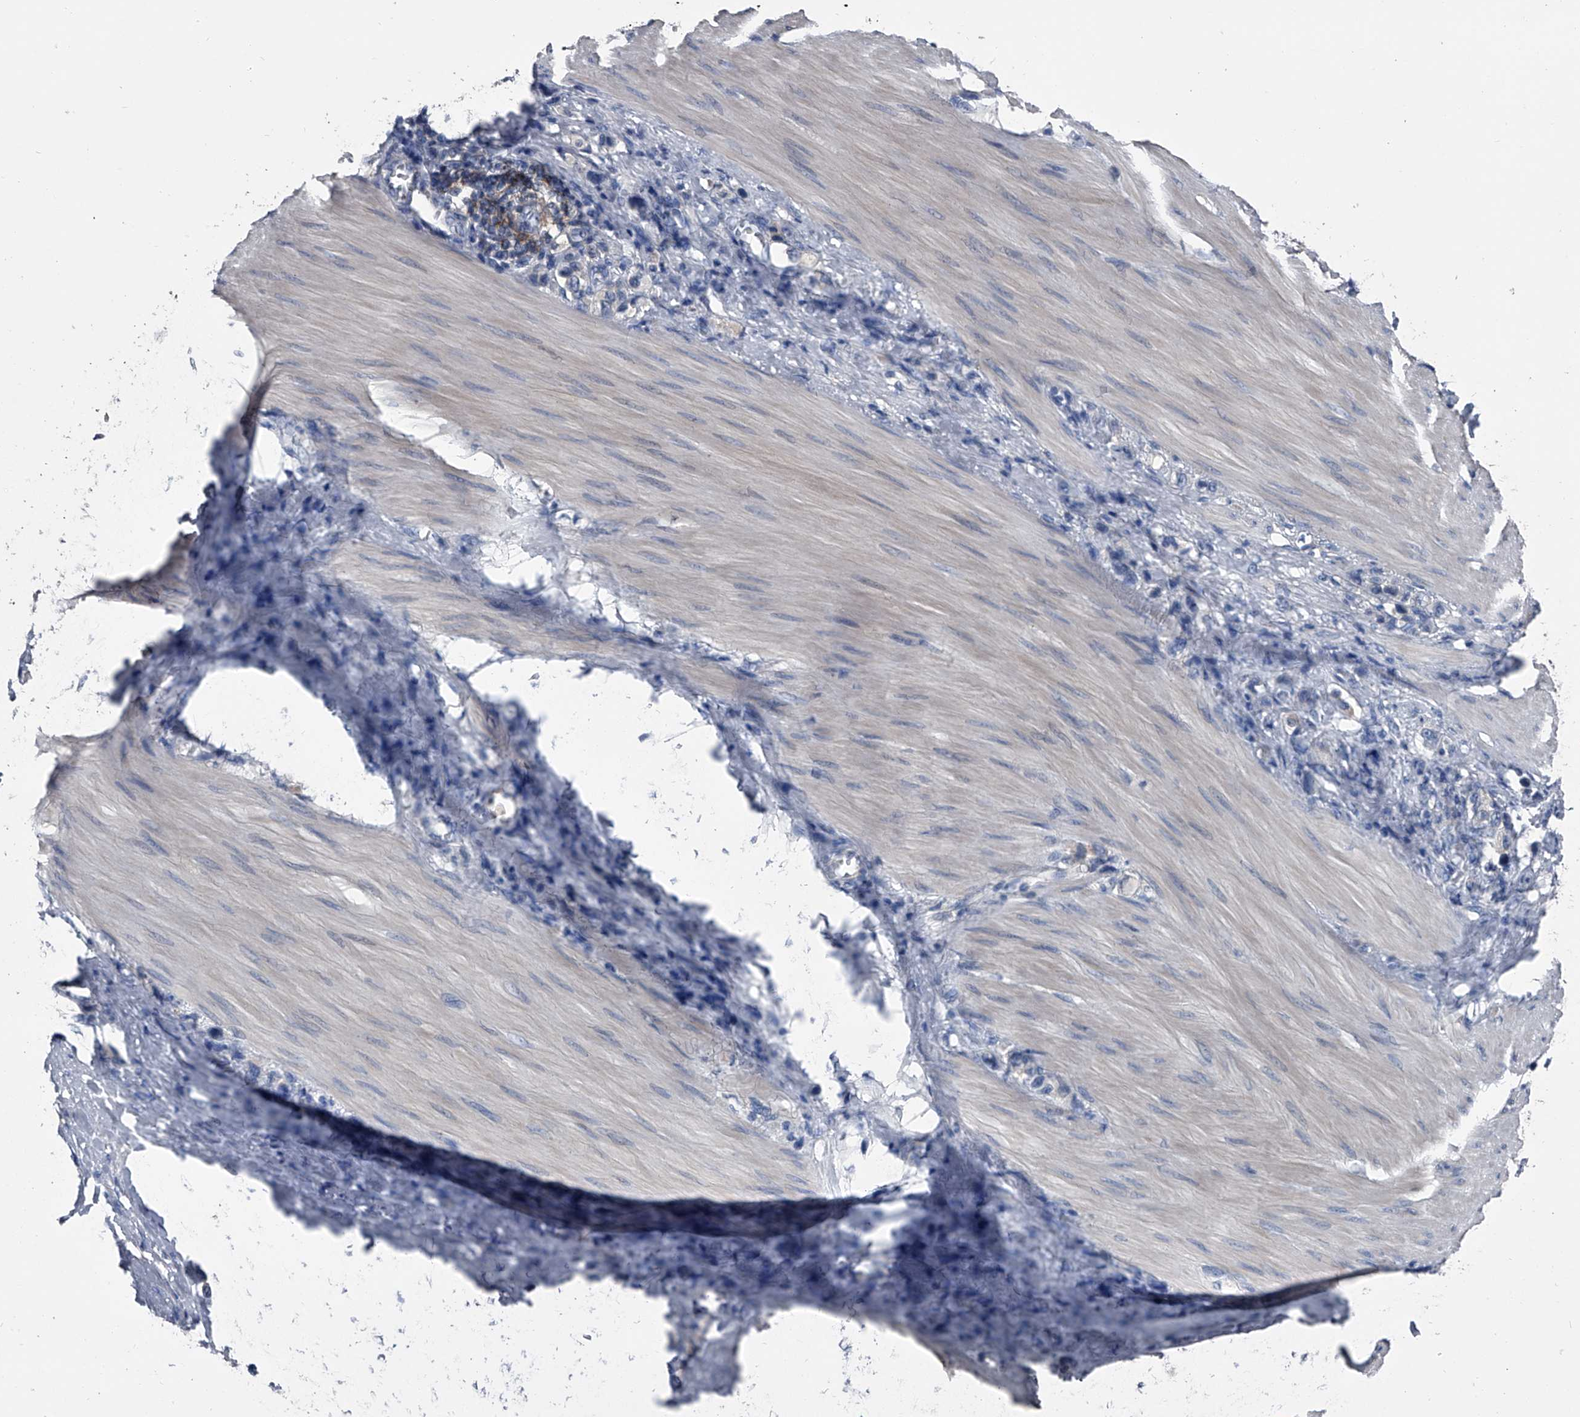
{"staining": {"intensity": "negative", "quantity": "none", "location": "none"}, "tissue": "stomach cancer", "cell_type": "Tumor cells", "image_type": "cancer", "snomed": [{"axis": "morphology", "description": "Adenocarcinoma, NOS"}, {"axis": "topography", "description": "Stomach"}], "caption": "Immunohistochemistry (IHC) micrograph of neoplastic tissue: human stomach cancer (adenocarcinoma) stained with DAB shows no significant protein staining in tumor cells.", "gene": "KIF13A", "patient": {"sex": "female", "age": 65}}